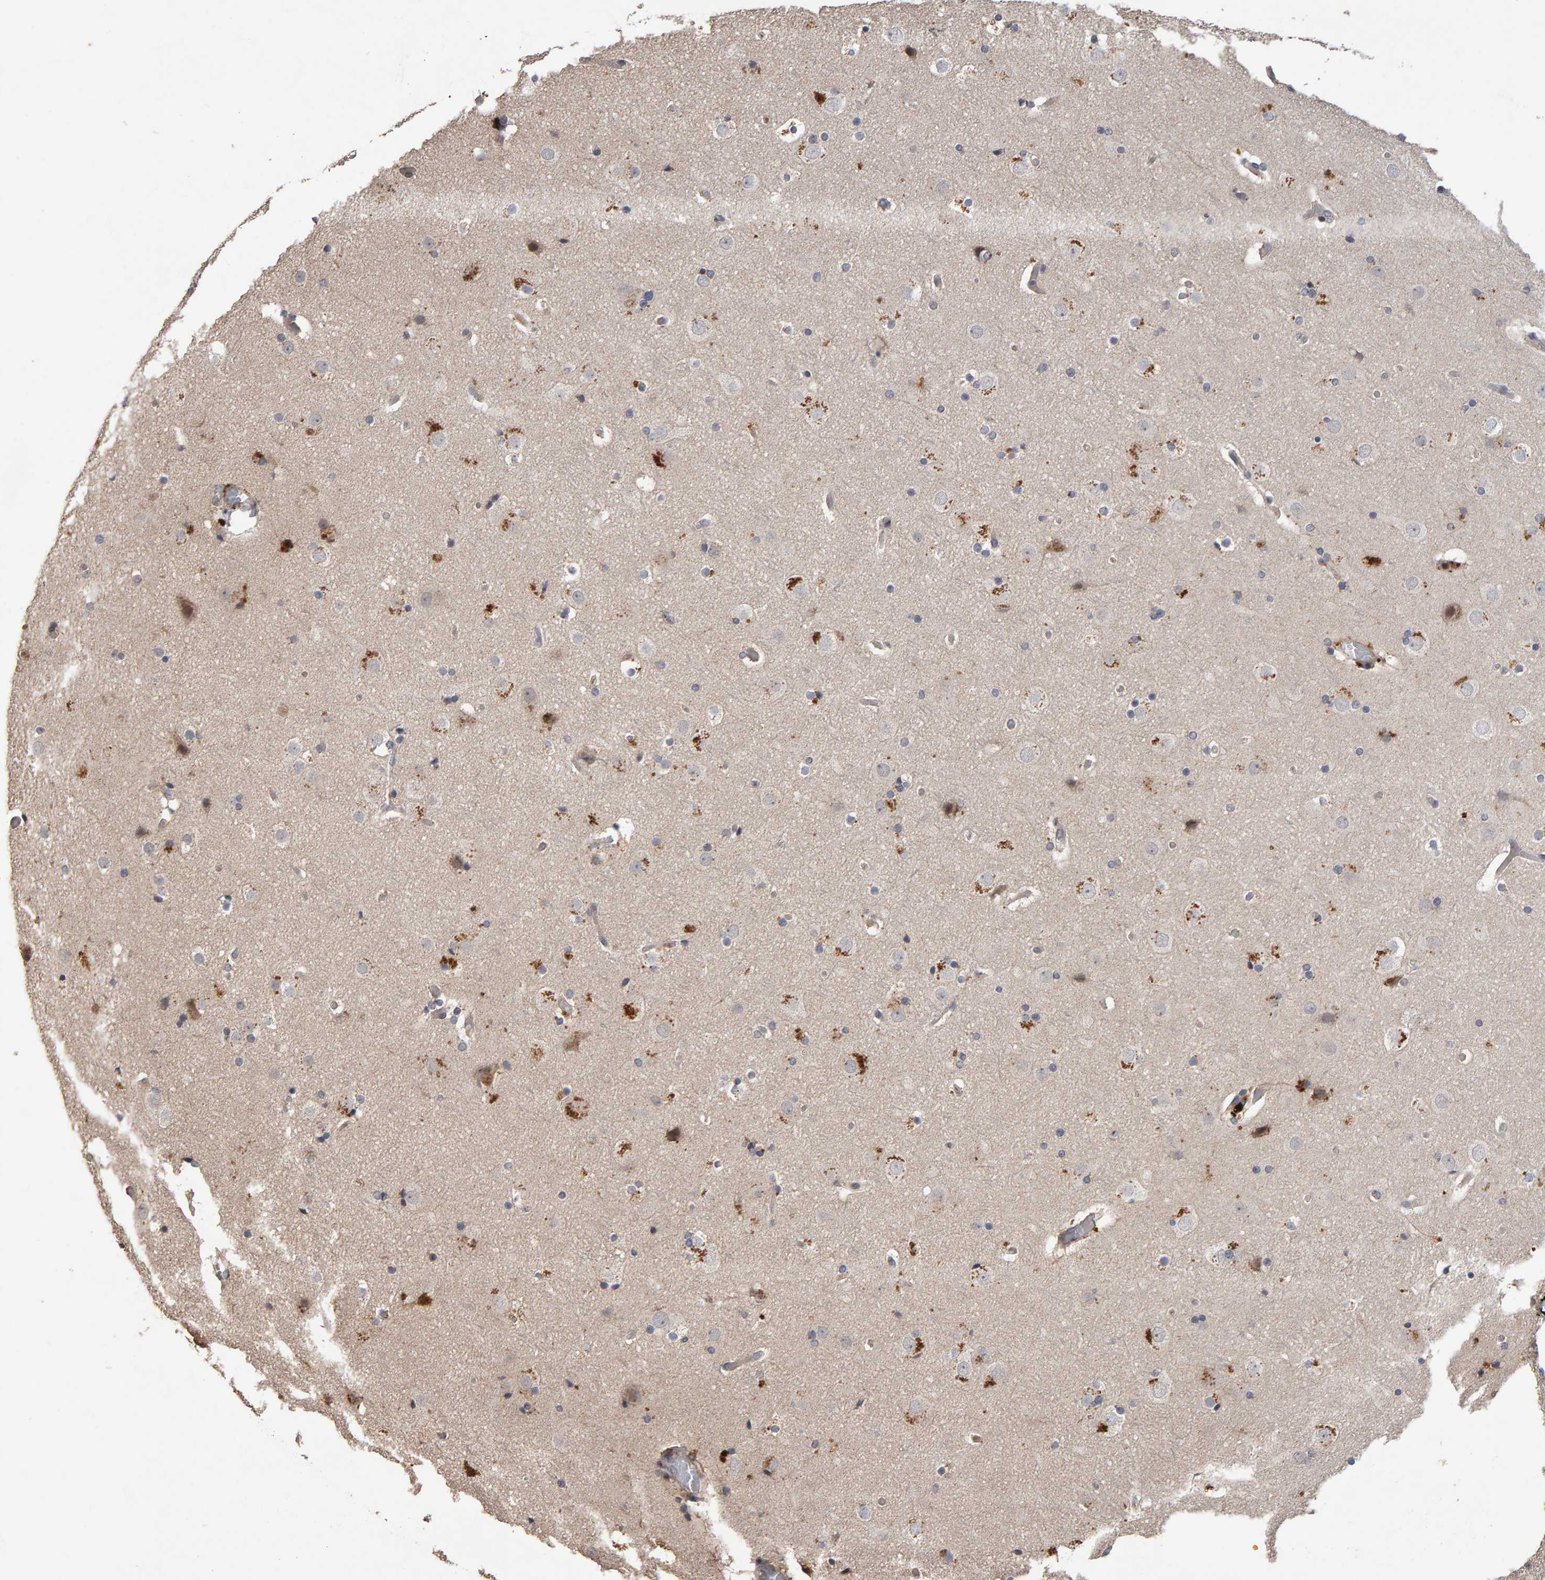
{"staining": {"intensity": "negative", "quantity": "none", "location": "none"}, "tissue": "cerebral cortex", "cell_type": "Endothelial cells", "image_type": "normal", "snomed": [{"axis": "morphology", "description": "Normal tissue, NOS"}, {"axis": "topography", "description": "Cerebral cortex"}], "caption": "High power microscopy micrograph of an immunohistochemistry (IHC) image of unremarkable cerebral cortex, revealing no significant expression in endothelial cells. The staining was performed using DAB (3,3'-diaminobenzidine) to visualize the protein expression in brown, while the nuclei were stained in blue with hematoxylin (Magnification: 20x).", "gene": "COASY", "patient": {"sex": "male", "age": 57}}